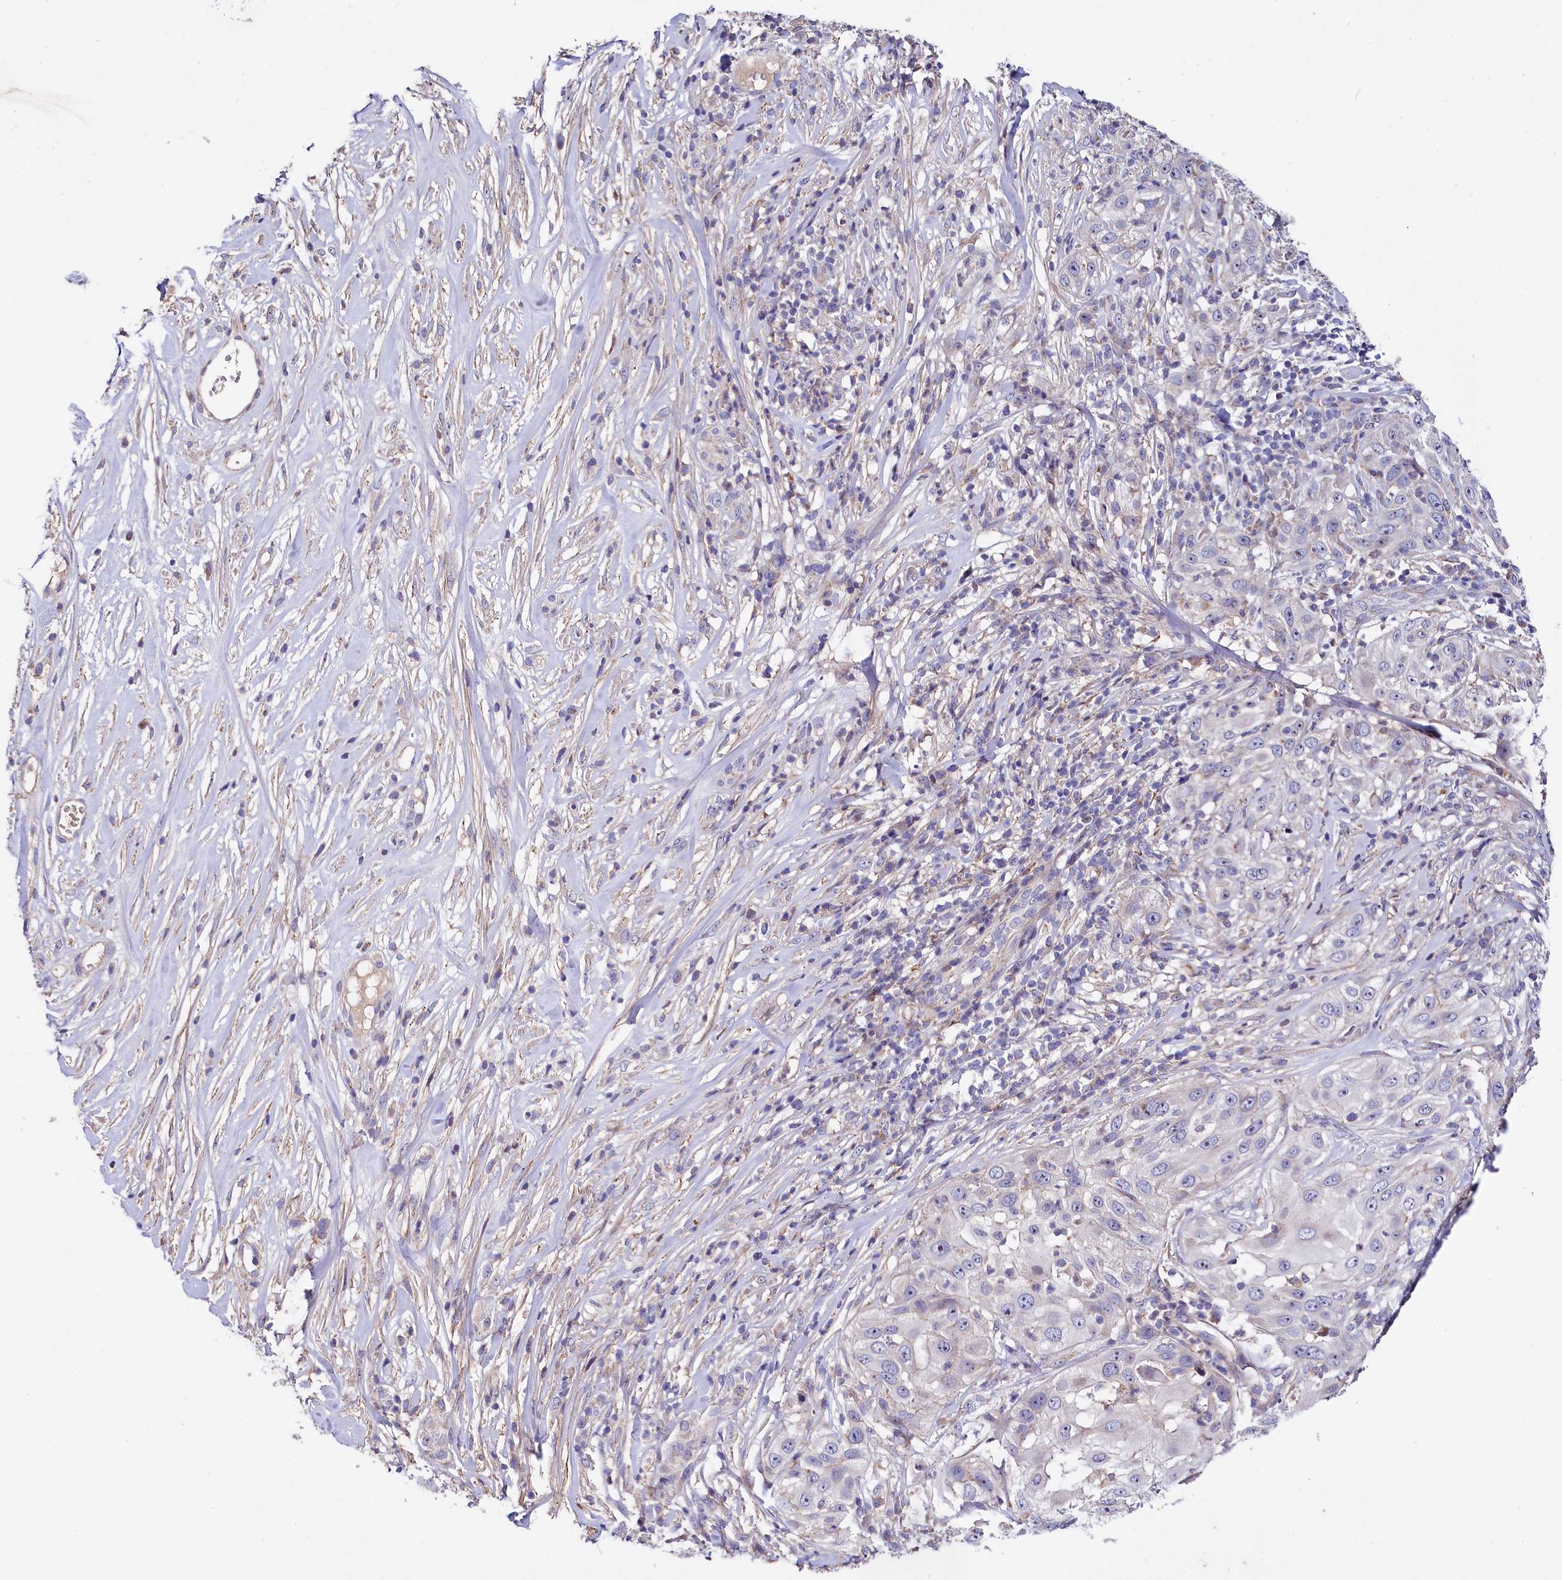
{"staining": {"intensity": "negative", "quantity": "none", "location": "none"}, "tissue": "skin cancer", "cell_type": "Tumor cells", "image_type": "cancer", "snomed": [{"axis": "morphology", "description": "Squamous cell carcinoma, NOS"}, {"axis": "topography", "description": "Skin"}], "caption": "Immunohistochemical staining of squamous cell carcinoma (skin) reveals no significant staining in tumor cells. (Stains: DAB immunohistochemistry with hematoxylin counter stain, Microscopy: brightfield microscopy at high magnification).", "gene": "RPUSD3", "patient": {"sex": "female", "age": 44}}